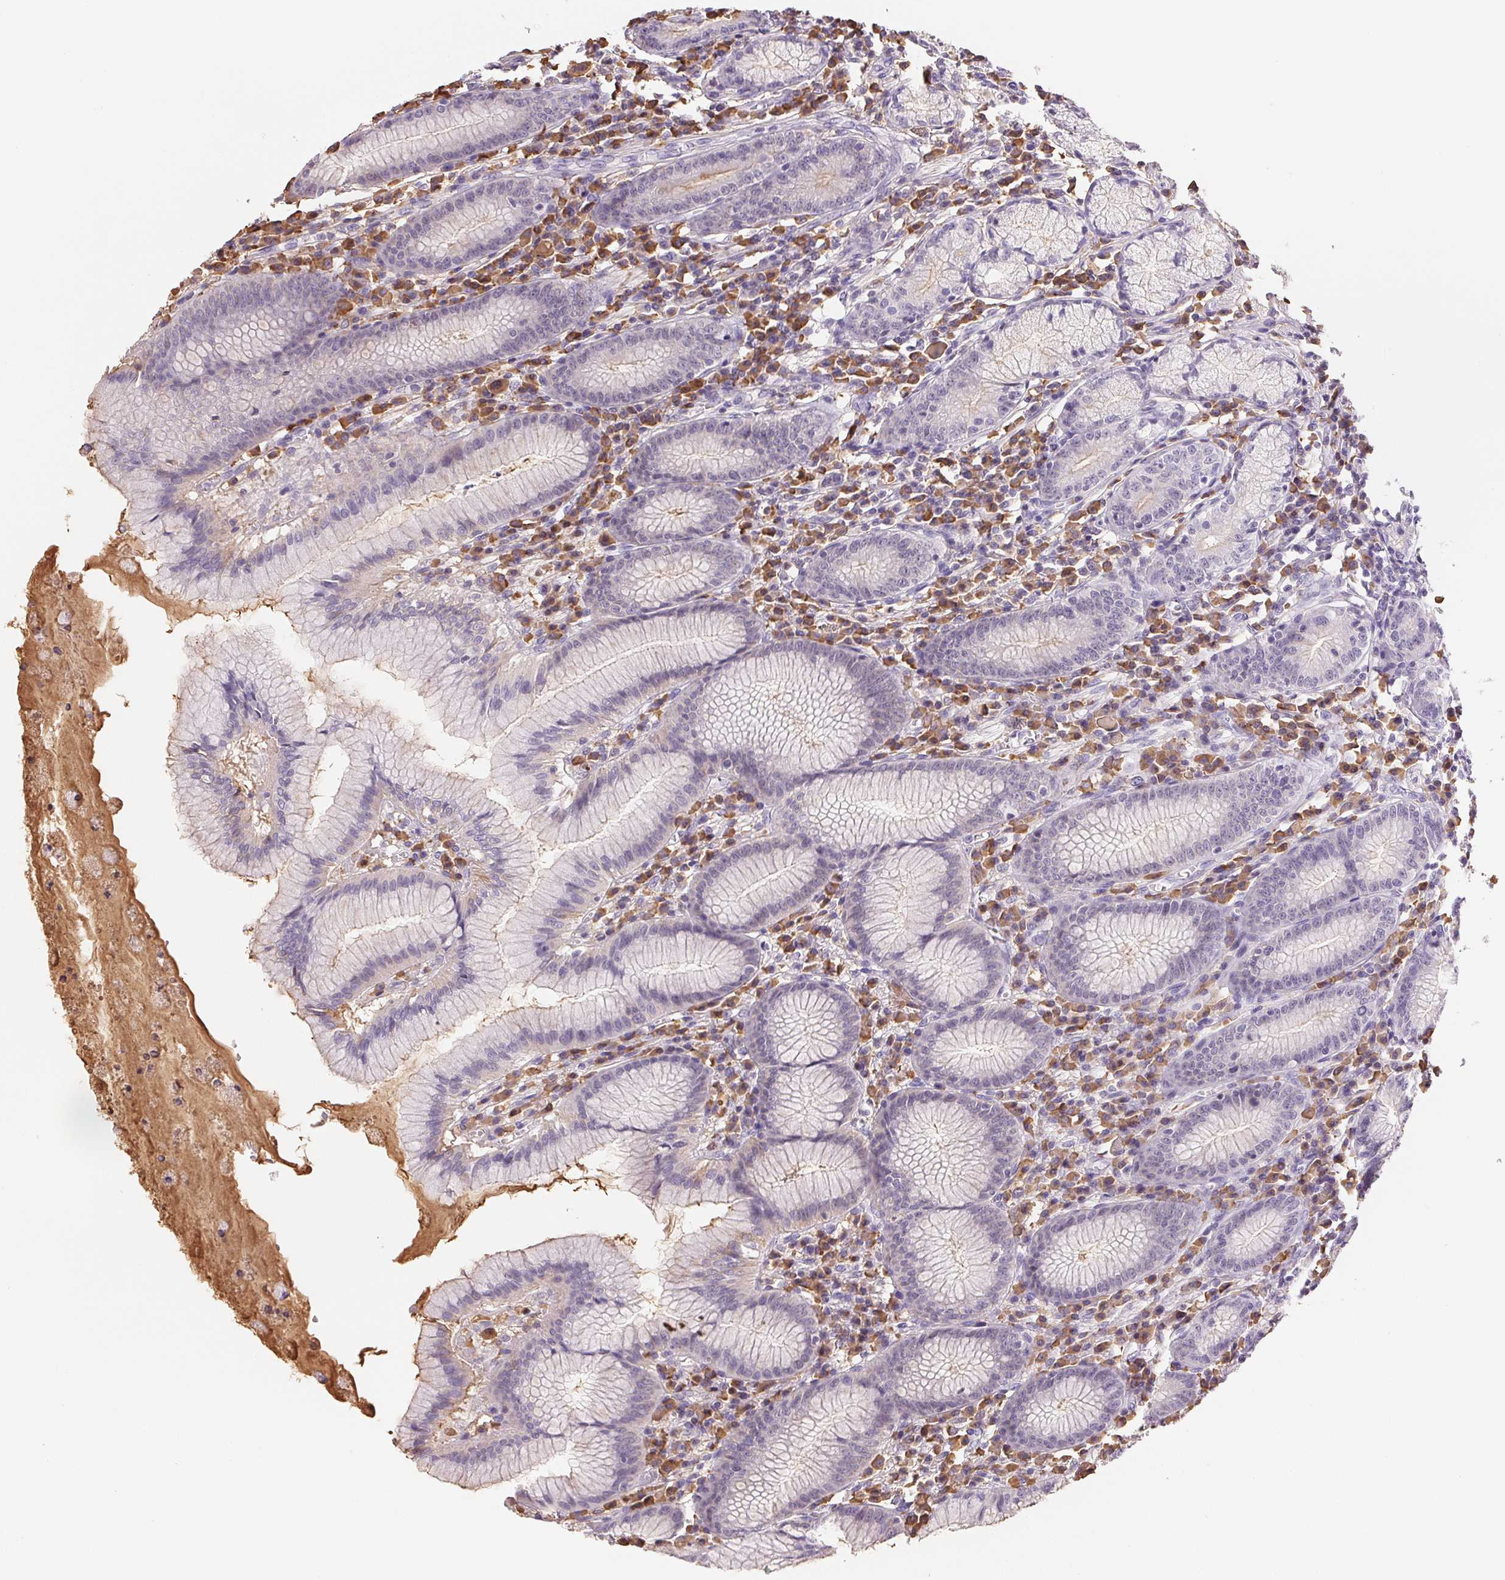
{"staining": {"intensity": "negative", "quantity": "none", "location": "none"}, "tissue": "stomach", "cell_type": "Glandular cells", "image_type": "normal", "snomed": [{"axis": "morphology", "description": "Normal tissue, NOS"}, {"axis": "topography", "description": "Stomach"}], "caption": "Immunohistochemical staining of unremarkable stomach shows no significant staining in glandular cells. (Immunohistochemistry, brightfield microscopy, high magnification).", "gene": "IFIT1B", "patient": {"sex": "male", "age": 55}}